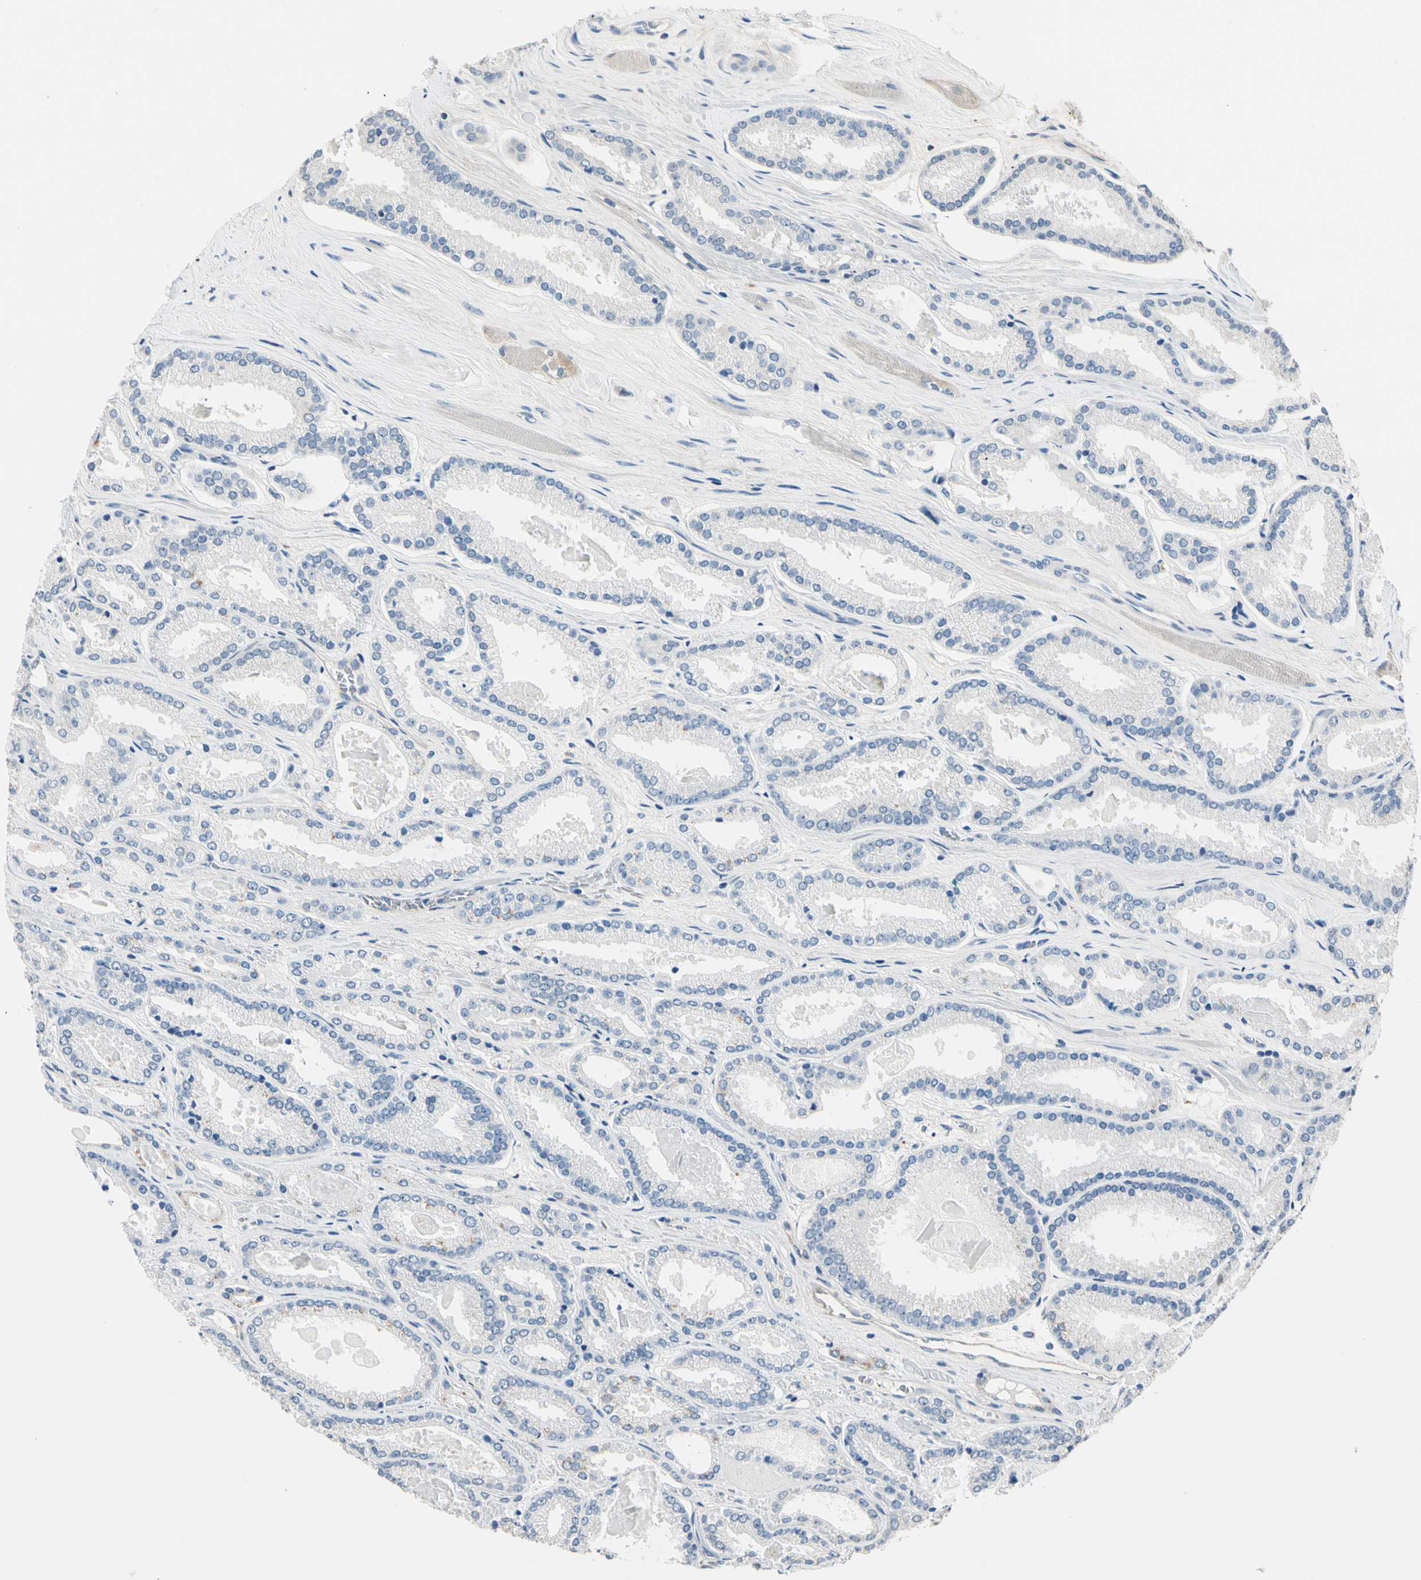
{"staining": {"intensity": "negative", "quantity": "none", "location": "none"}, "tissue": "prostate cancer", "cell_type": "Tumor cells", "image_type": "cancer", "snomed": [{"axis": "morphology", "description": "Adenocarcinoma, Low grade"}, {"axis": "topography", "description": "Prostate"}], "caption": "This is a histopathology image of immunohistochemistry (IHC) staining of prostate adenocarcinoma (low-grade), which shows no expression in tumor cells.", "gene": "TGFBR3", "patient": {"sex": "male", "age": 59}}